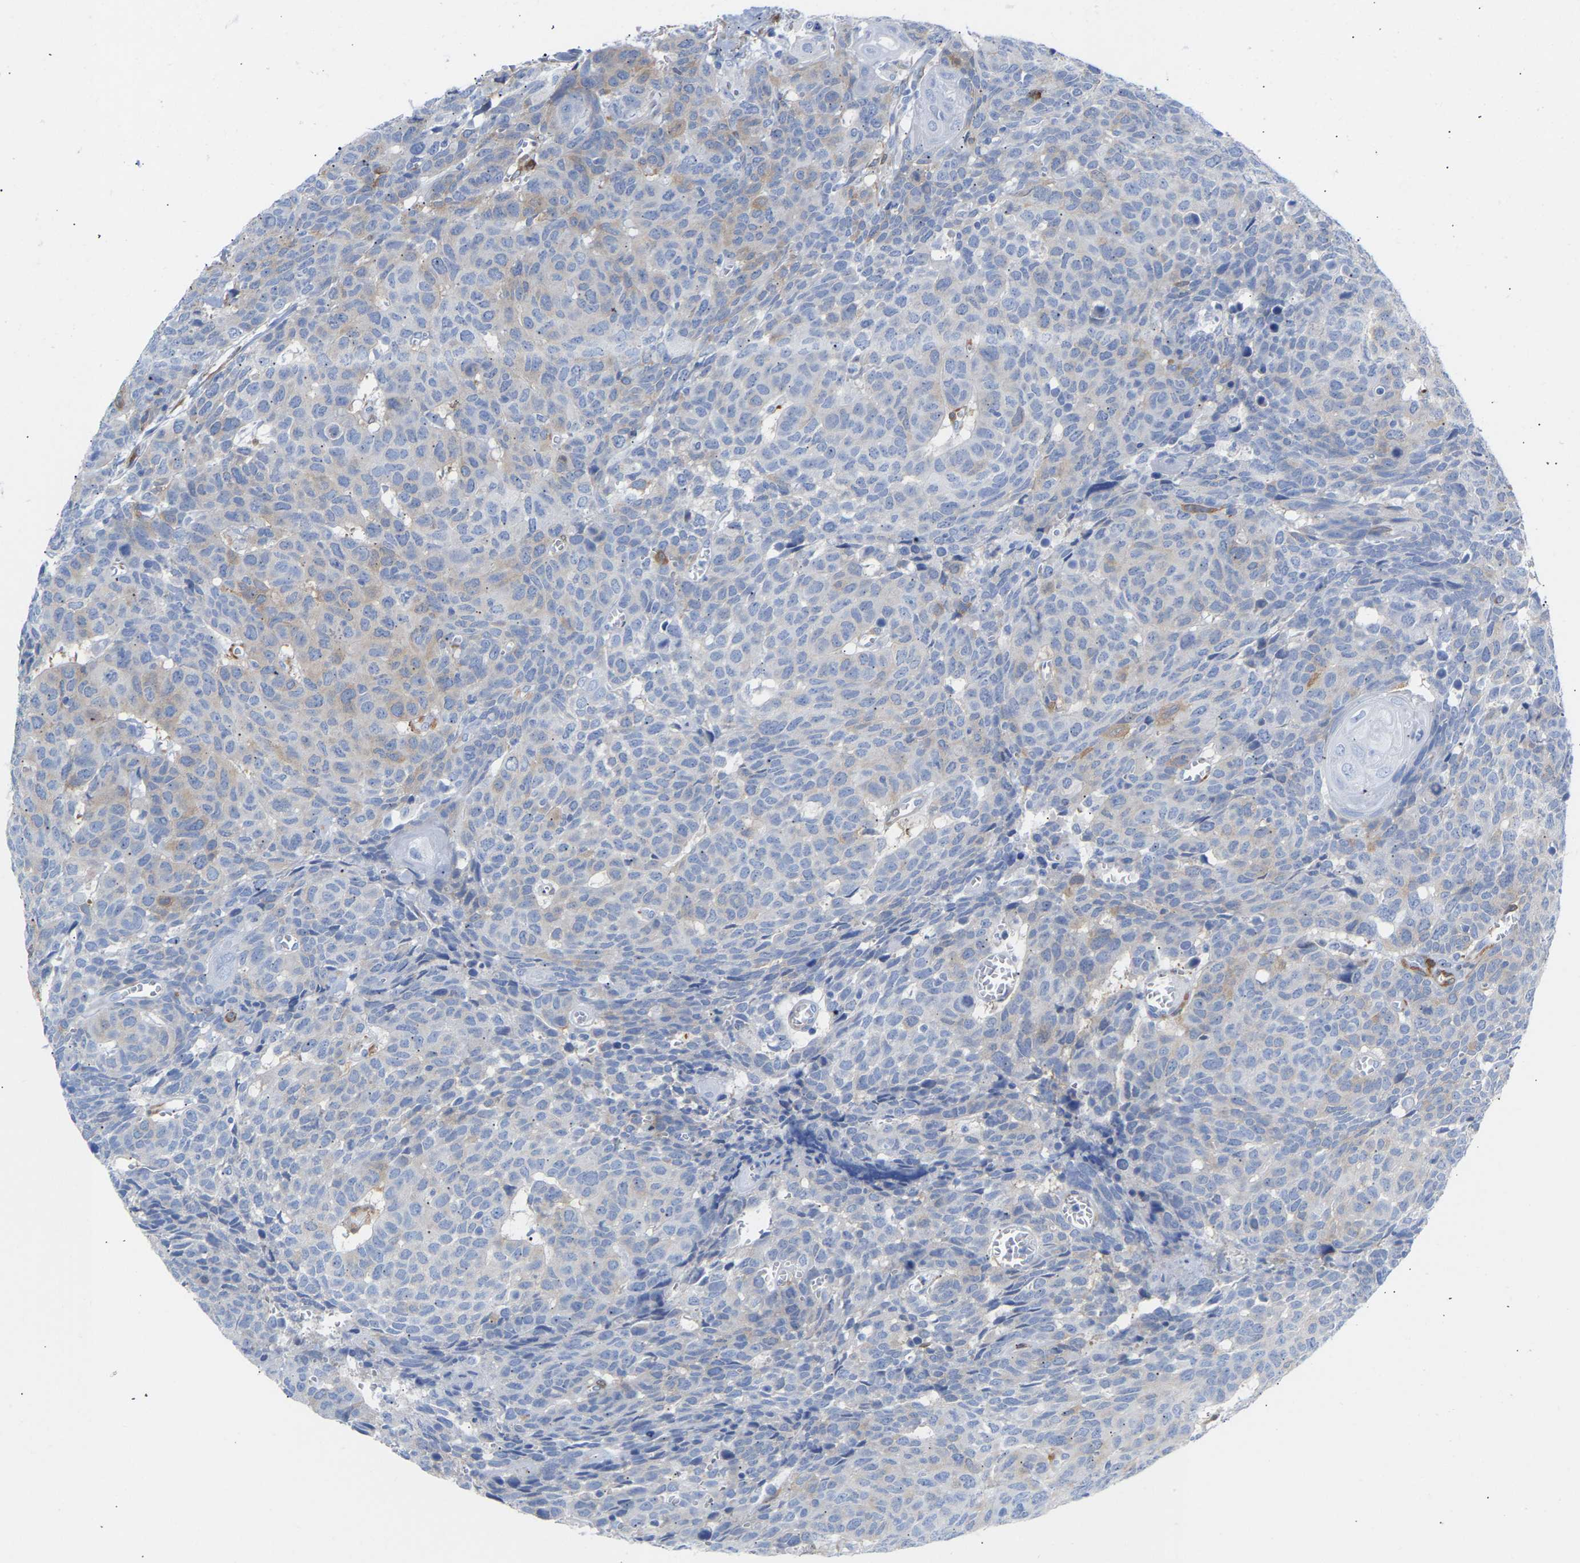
{"staining": {"intensity": "moderate", "quantity": "<25%", "location": "cytoplasmic/membranous"}, "tissue": "head and neck cancer", "cell_type": "Tumor cells", "image_type": "cancer", "snomed": [{"axis": "morphology", "description": "Squamous cell carcinoma, NOS"}, {"axis": "topography", "description": "Head-Neck"}], "caption": "A low amount of moderate cytoplasmic/membranous staining is appreciated in approximately <25% of tumor cells in head and neck cancer tissue. Immunohistochemistry stains the protein in brown and the nuclei are stained blue.", "gene": "AMPH", "patient": {"sex": "male", "age": 66}}